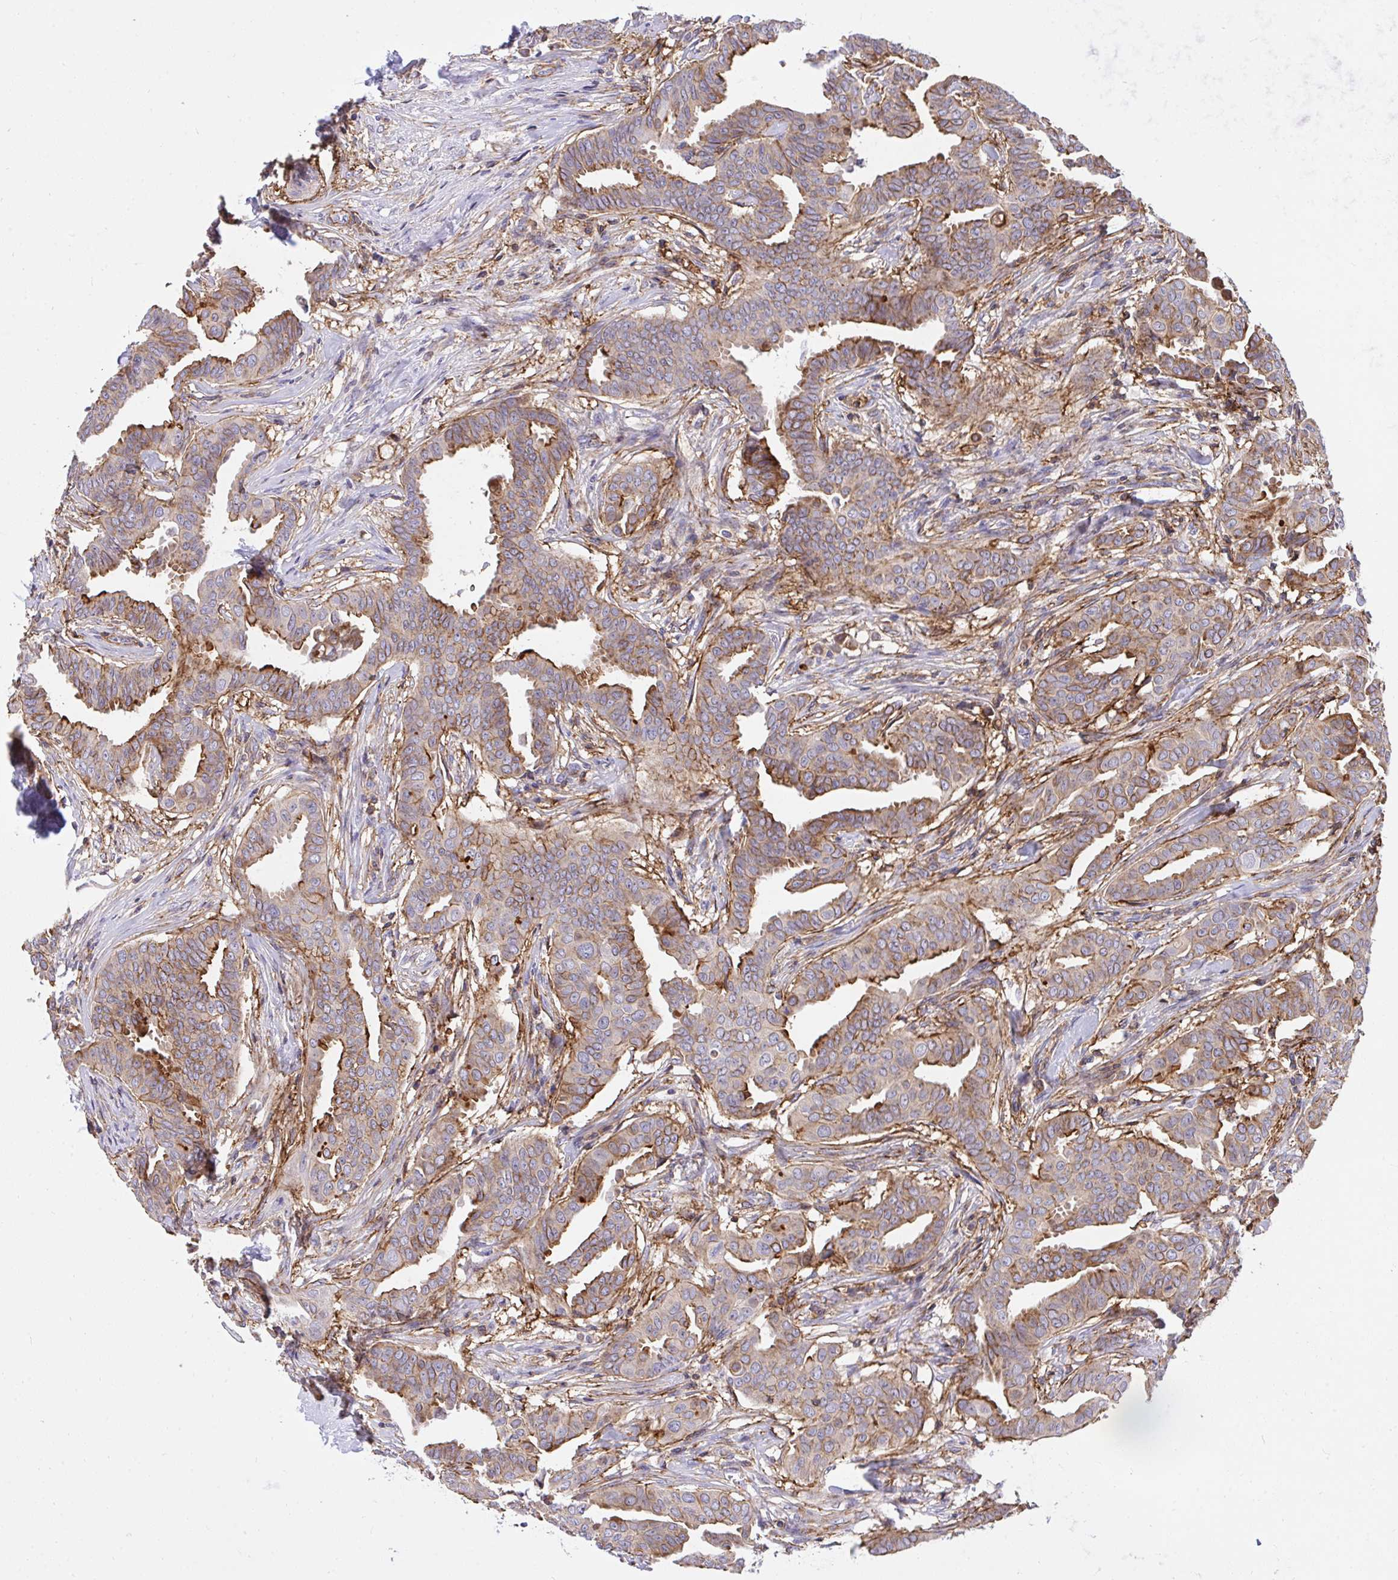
{"staining": {"intensity": "moderate", "quantity": "25%-75%", "location": "cytoplasmic/membranous"}, "tissue": "breast cancer", "cell_type": "Tumor cells", "image_type": "cancer", "snomed": [{"axis": "morphology", "description": "Duct carcinoma"}, {"axis": "topography", "description": "Breast"}], "caption": "Moderate cytoplasmic/membranous protein expression is appreciated in about 25%-75% of tumor cells in breast invasive ductal carcinoma.", "gene": "ERI1", "patient": {"sex": "female", "age": 45}}